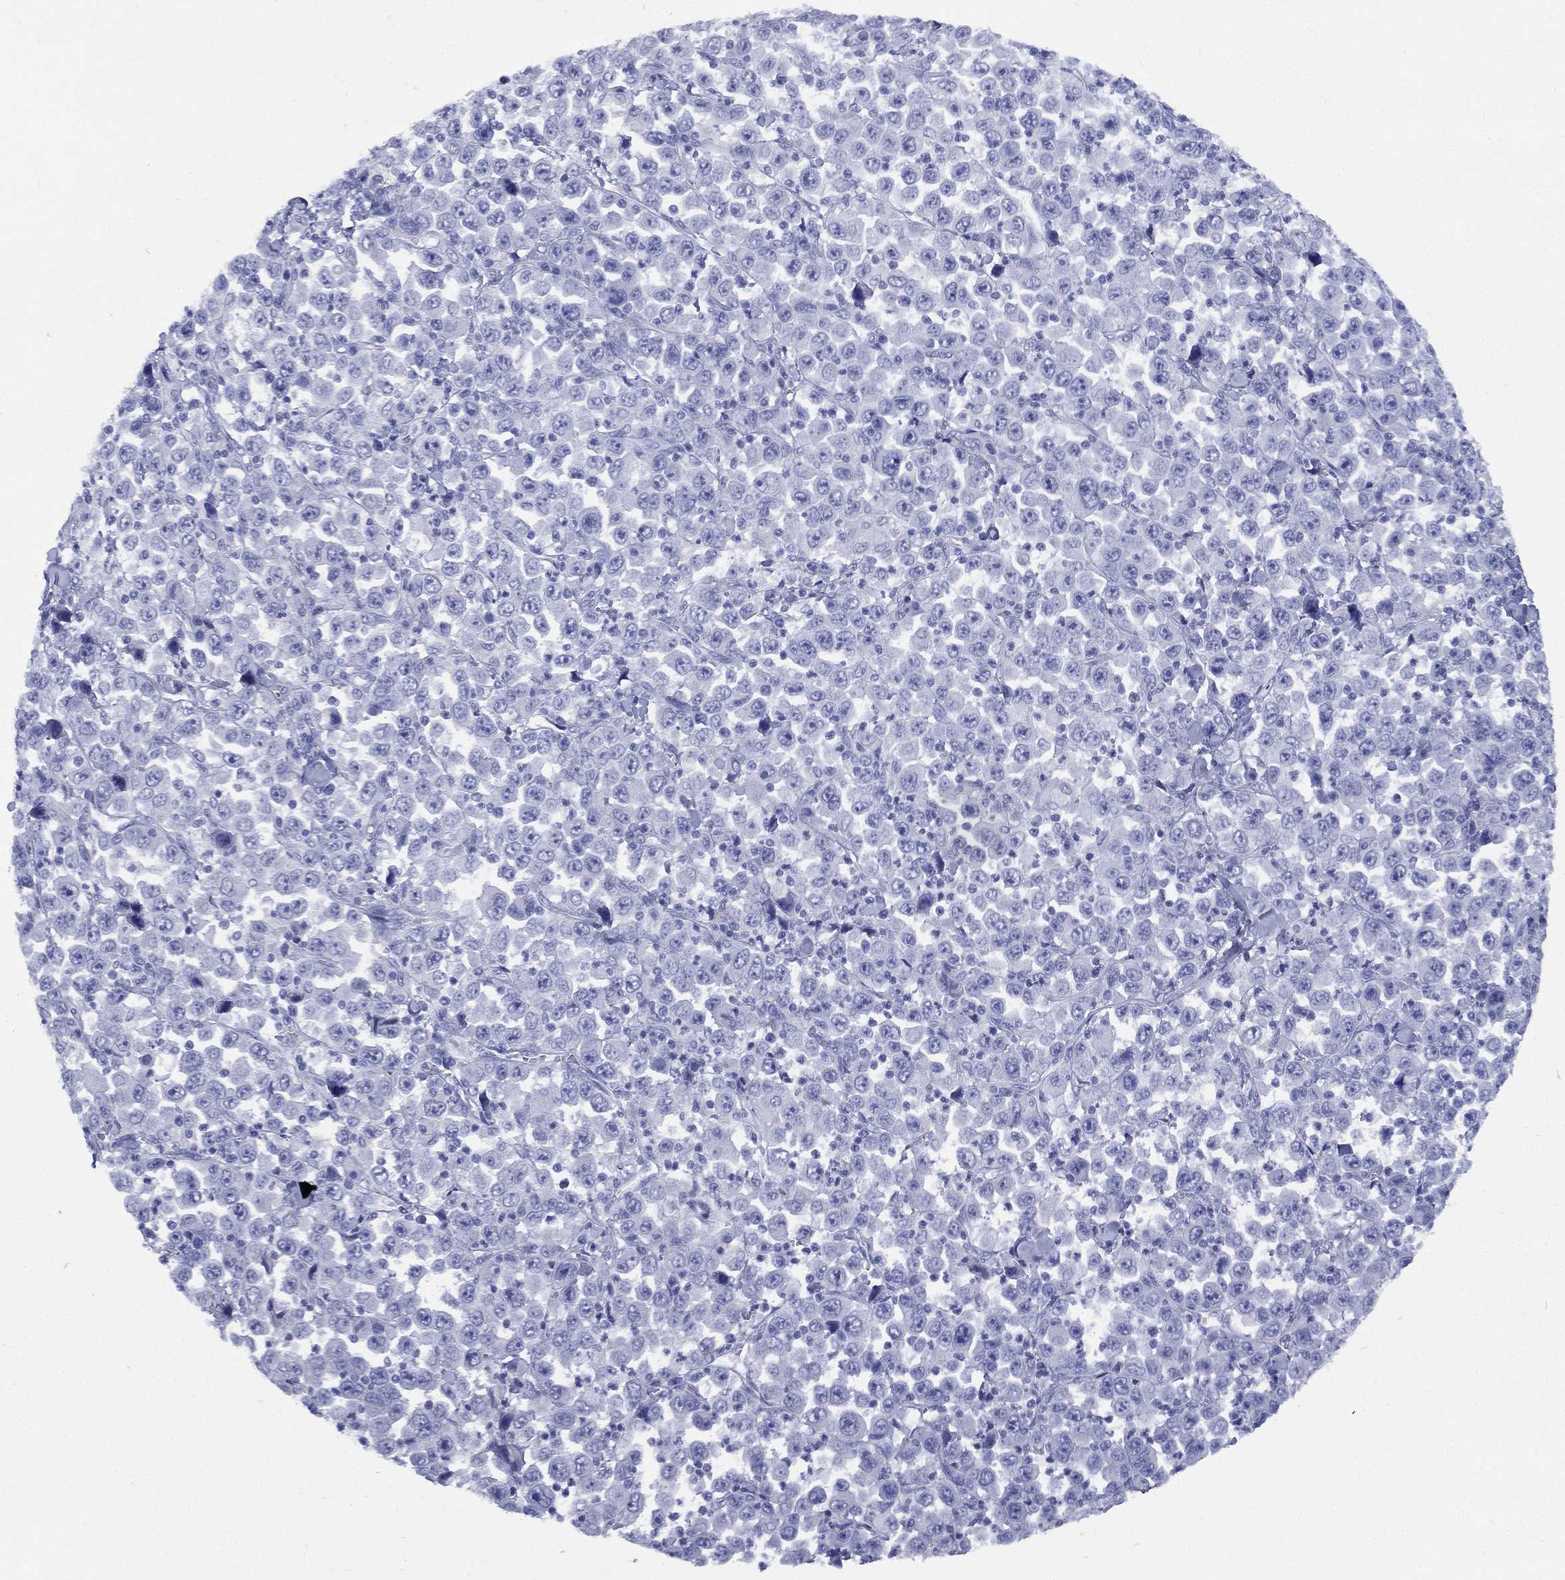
{"staining": {"intensity": "negative", "quantity": "none", "location": "none"}, "tissue": "stomach cancer", "cell_type": "Tumor cells", "image_type": "cancer", "snomed": [{"axis": "morphology", "description": "Normal tissue, NOS"}, {"axis": "morphology", "description": "Adenocarcinoma, NOS"}, {"axis": "topography", "description": "Stomach, upper"}, {"axis": "topography", "description": "Stomach"}], "caption": "Tumor cells are negative for brown protein staining in stomach adenocarcinoma.", "gene": "RSPH4A", "patient": {"sex": "male", "age": 59}}